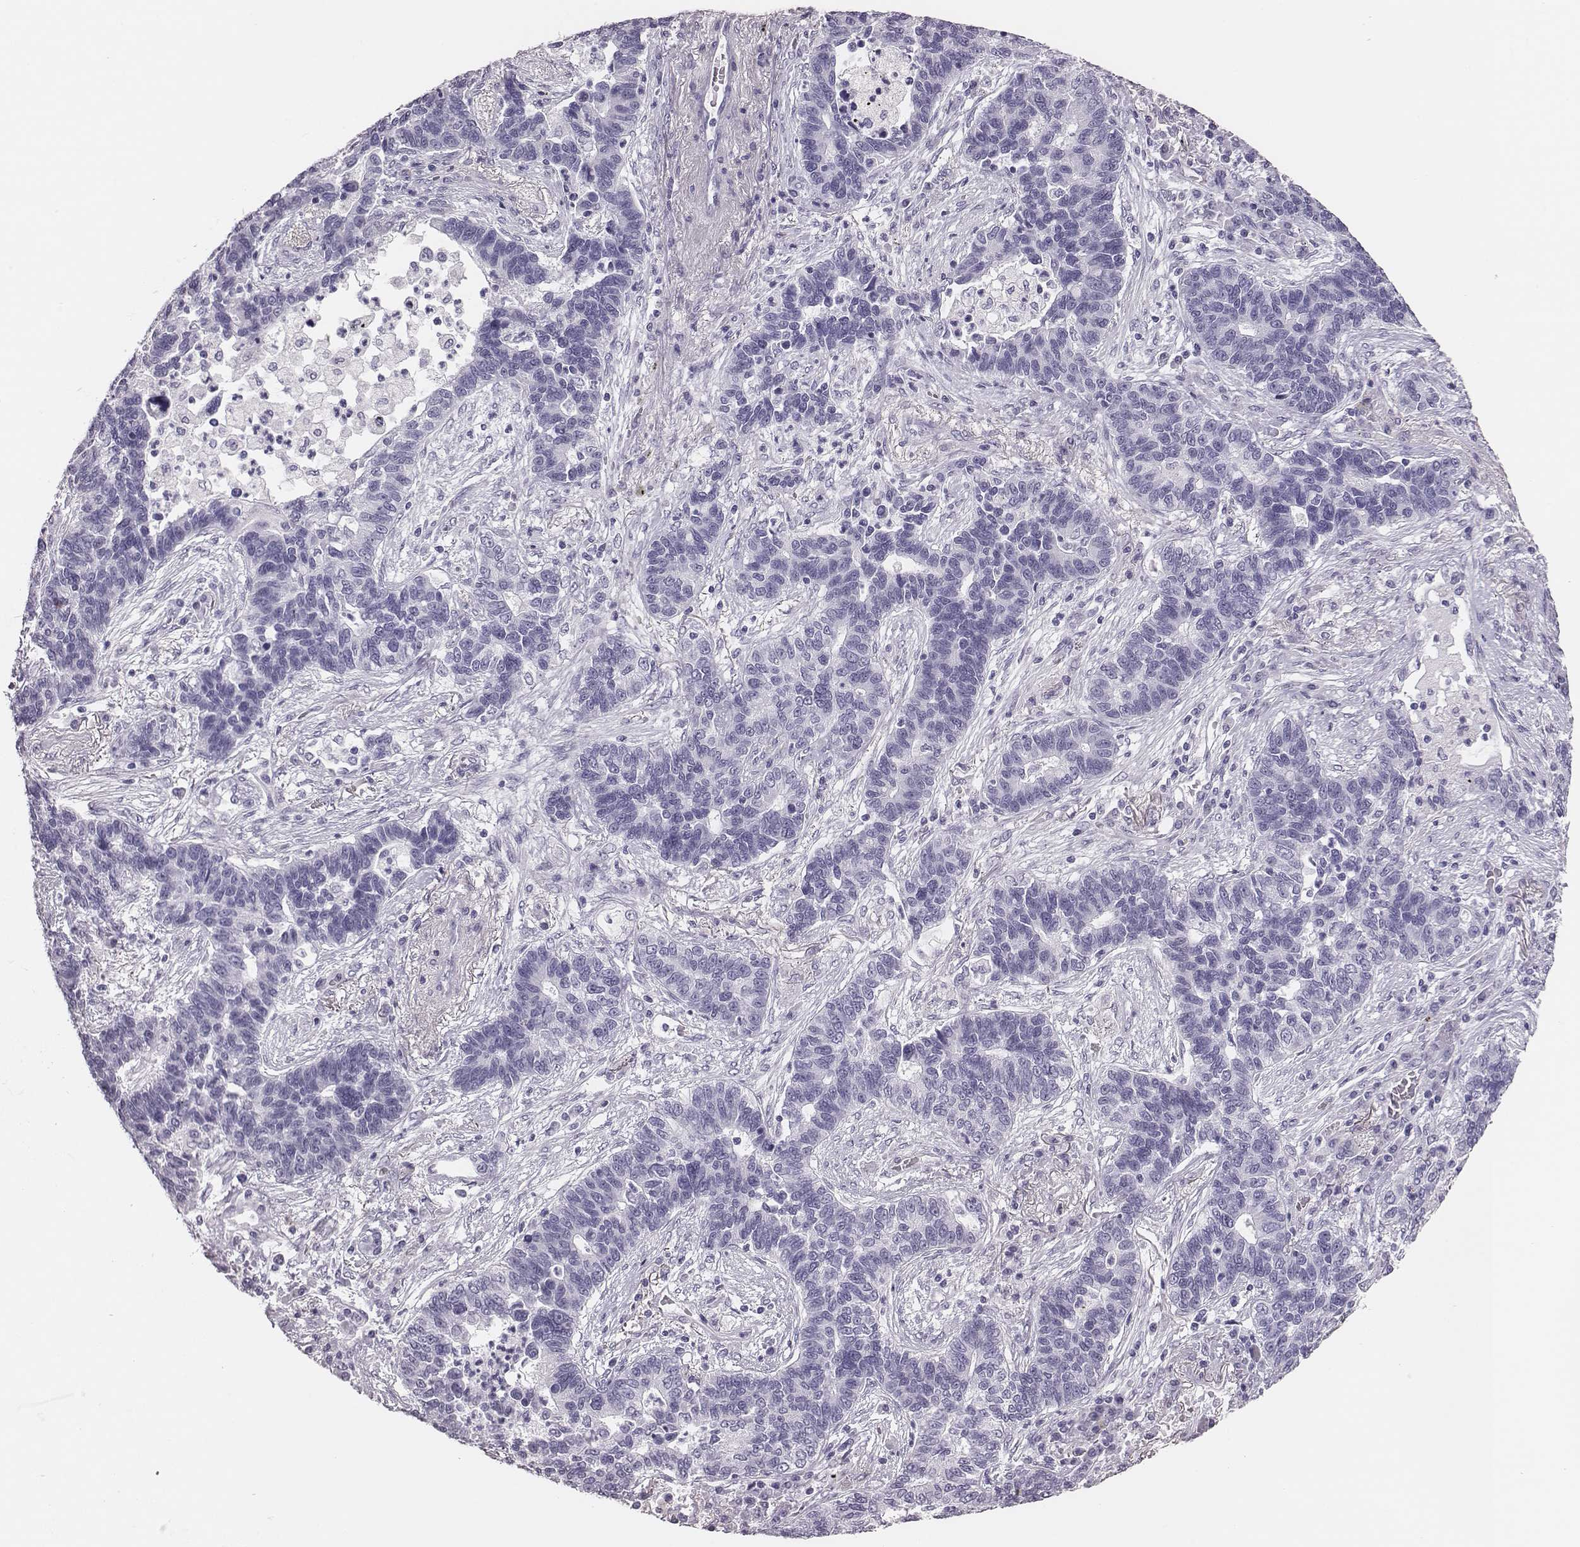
{"staining": {"intensity": "negative", "quantity": "none", "location": "none"}, "tissue": "lung cancer", "cell_type": "Tumor cells", "image_type": "cancer", "snomed": [{"axis": "morphology", "description": "Adenocarcinoma, NOS"}, {"axis": "topography", "description": "Lung"}], "caption": "Tumor cells show no significant staining in lung cancer (adenocarcinoma).", "gene": "H1-6", "patient": {"sex": "female", "age": 57}}